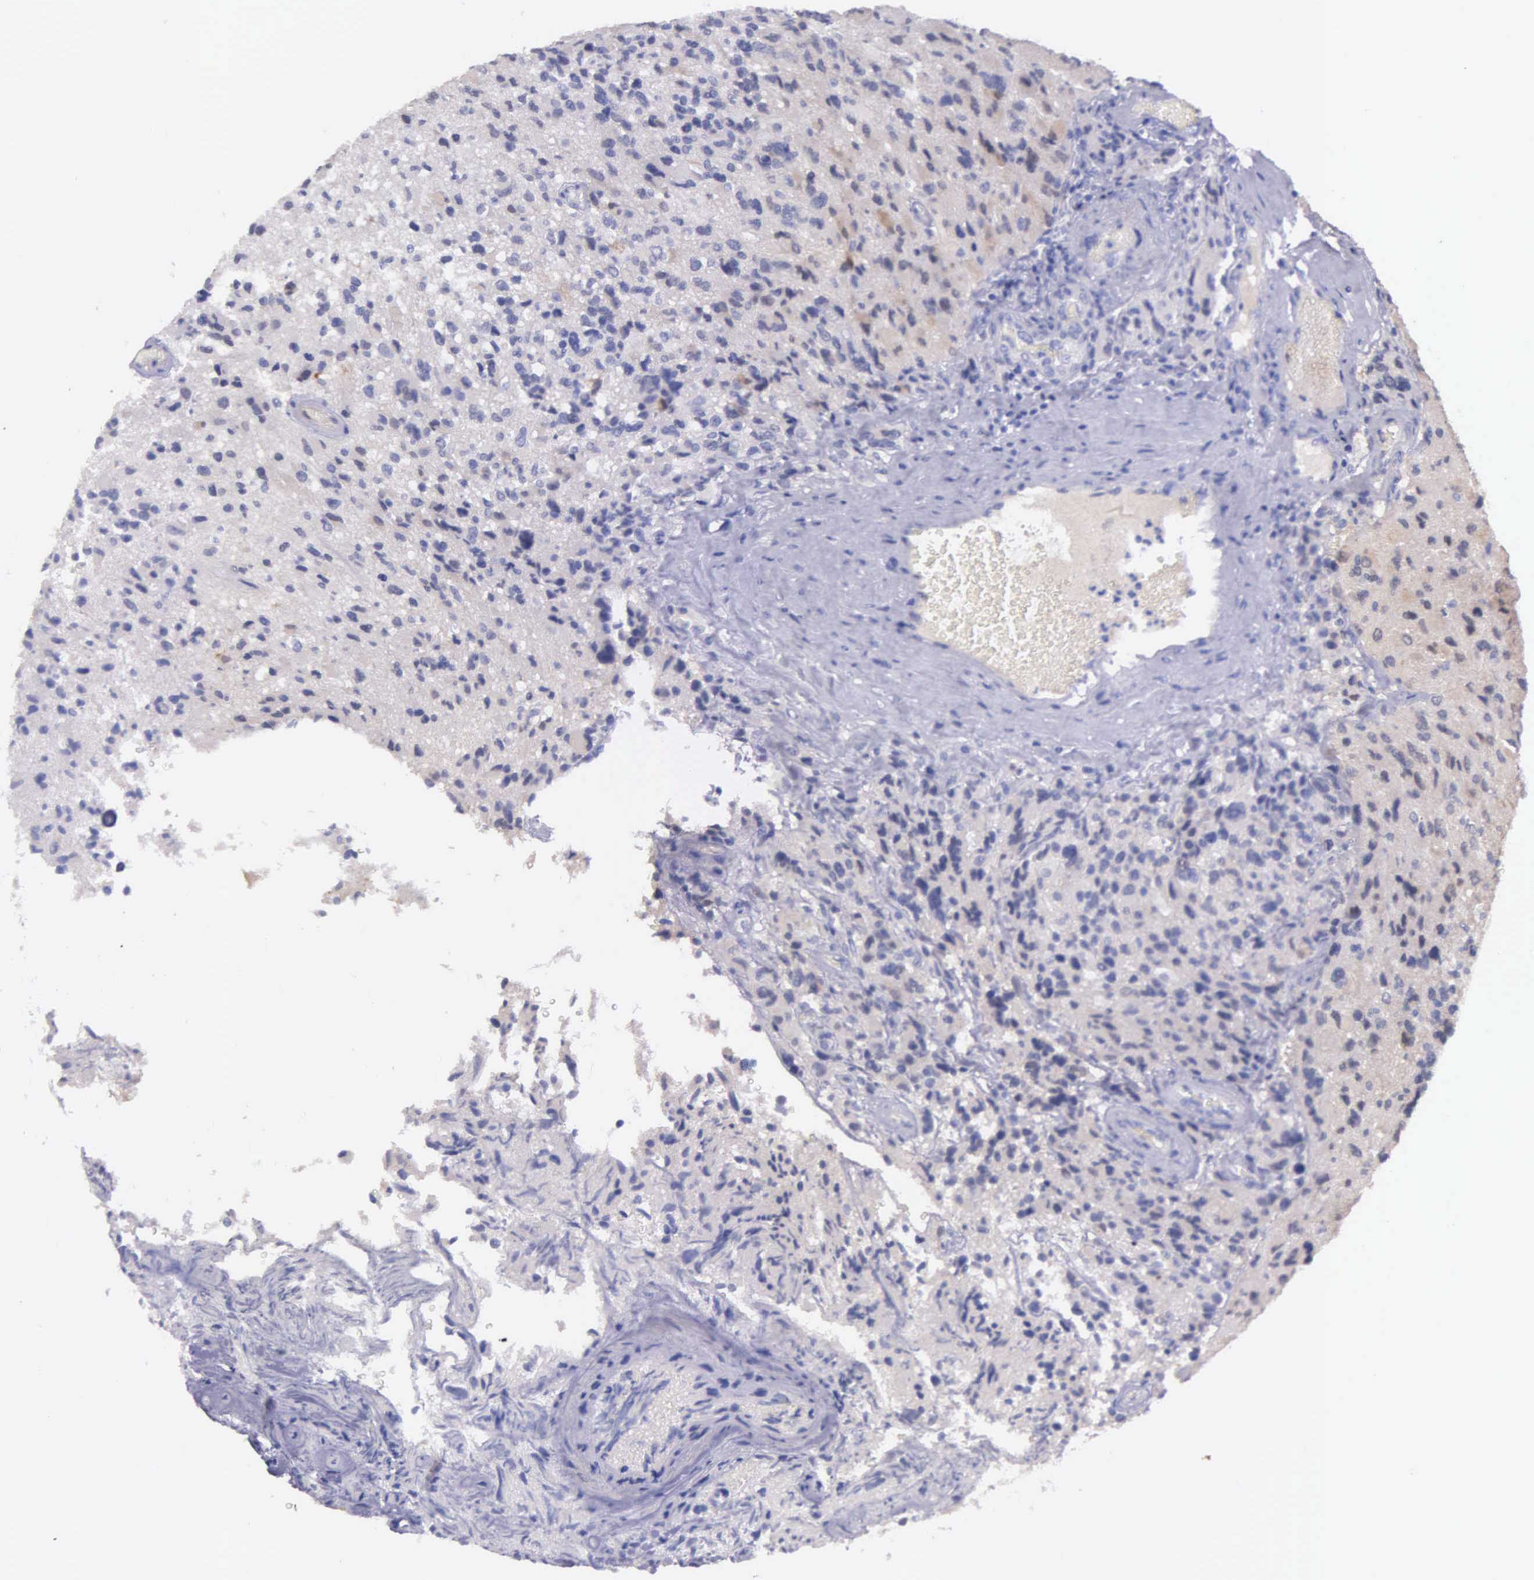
{"staining": {"intensity": "weak", "quantity": "<25%", "location": "cytoplasmic/membranous"}, "tissue": "glioma", "cell_type": "Tumor cells", "image_type": "cancer", "snomed": [{"axis": "morphology", "description": "Glioma, malignant, High grade"}, {"axis": "topography", "description": "Brain"}], "caption": "Malignant high-grade glioma was stained to show a protein in brown. There is no significant positivity in tumor cells. (Immunohistochemistry, brightfield microscopy, high magnification).", "gene": "GSTT2", "patient": {"sex": "male", "age": 69}}